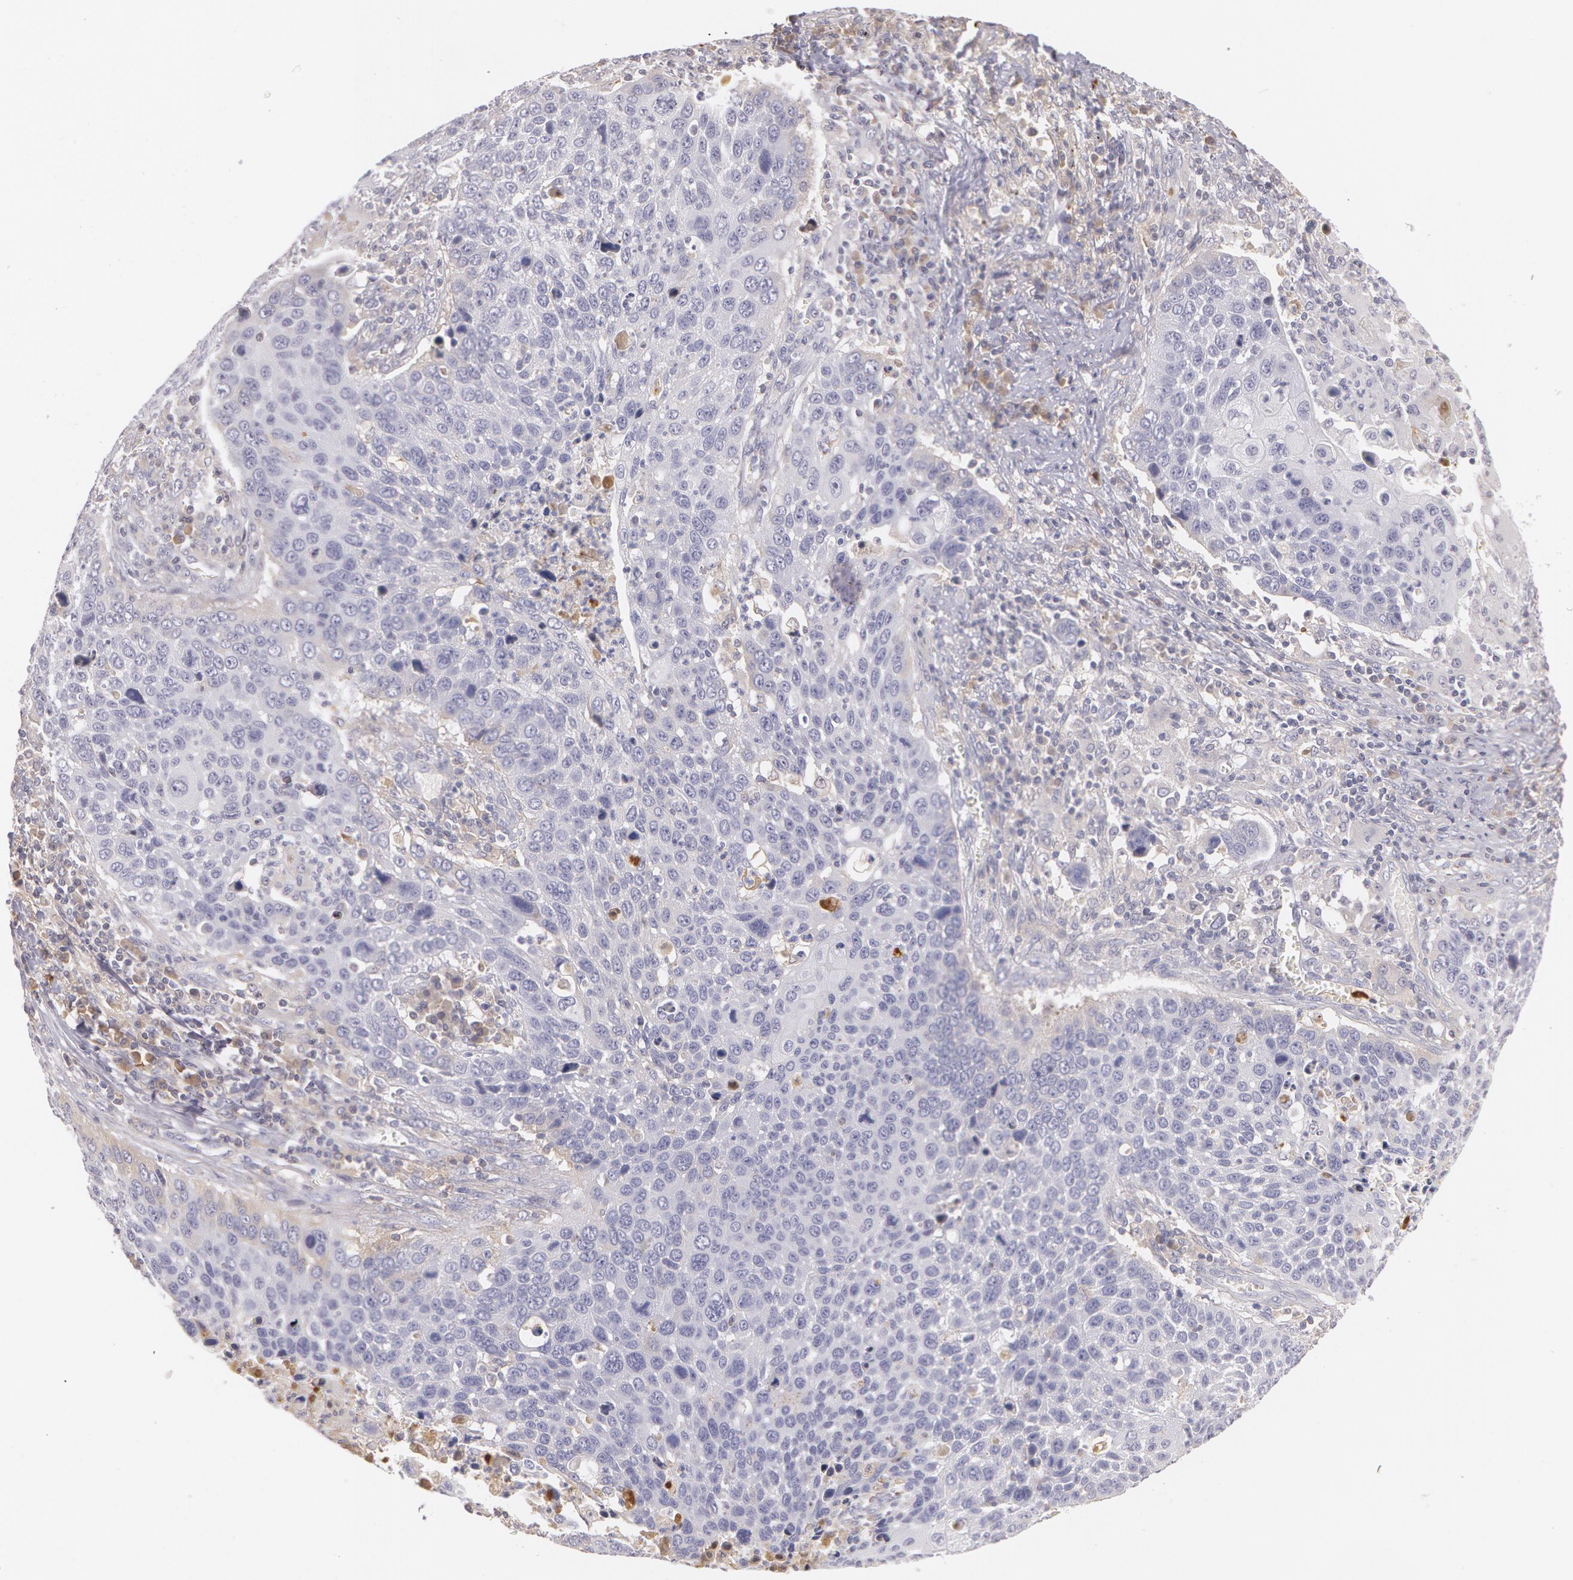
{"staining": {"intensity": "negative", "quantity": "none", "location": "none"}, "tissue": "lung cancer", "cell_type": "Tumor cells", "image_type": "cancer", "snomed": [{"axis": "morphology", "description": "Squamous cell carcinoma, NOS"}, {"axis": "topography", "description": "Lung"}], "caption": "Human lung cancer stained for a protein using immunohistochemistry displays no positivity in tumor cells.", "gene": "LBP", "patient": {"sex": "male", "age": 68}}